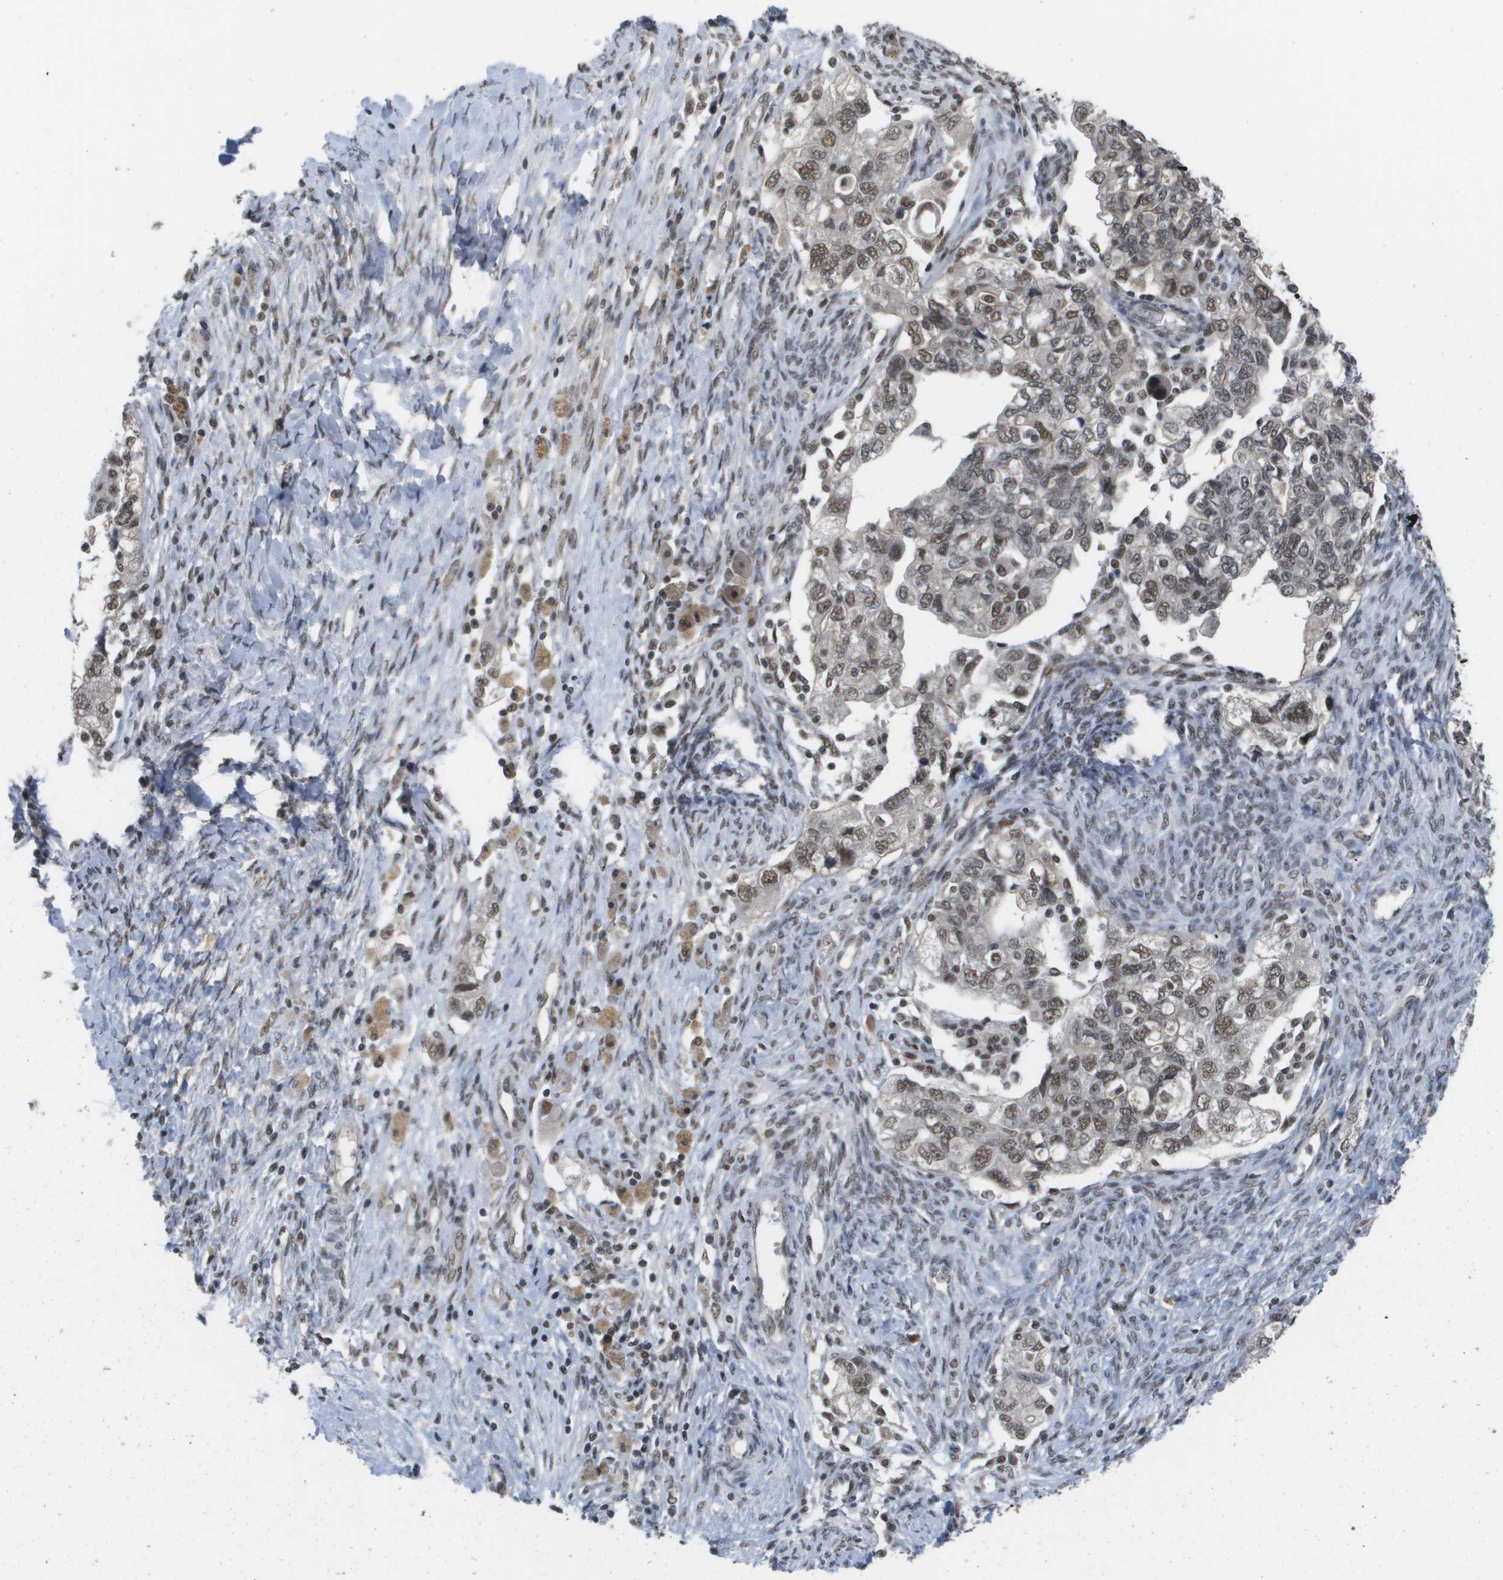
{"staining": {"intensity": "moderate", "quantity": ">75%", "location": "nuclear"}, "tissue": "ovarian cancer", "cell_type": "Tumor cells", "image_type": "cancer", "snomed": [{"axis": "morphology", "description": "Carcinoma, NOS"}, {"axis": "morphology", "description": "Cystadenocarcinoma, serous, NOS"}, {"axis": "topography", "description": "Ovary"}], "caption": "IHC of ovarian cancer displays medium levels of moderate nuclear staining in approximately >75% of tumor cells. (IHC, brightfield microscopy, high magnification).", "gene": "ISY1", "patient": {"sex": "female", "age": 69}}